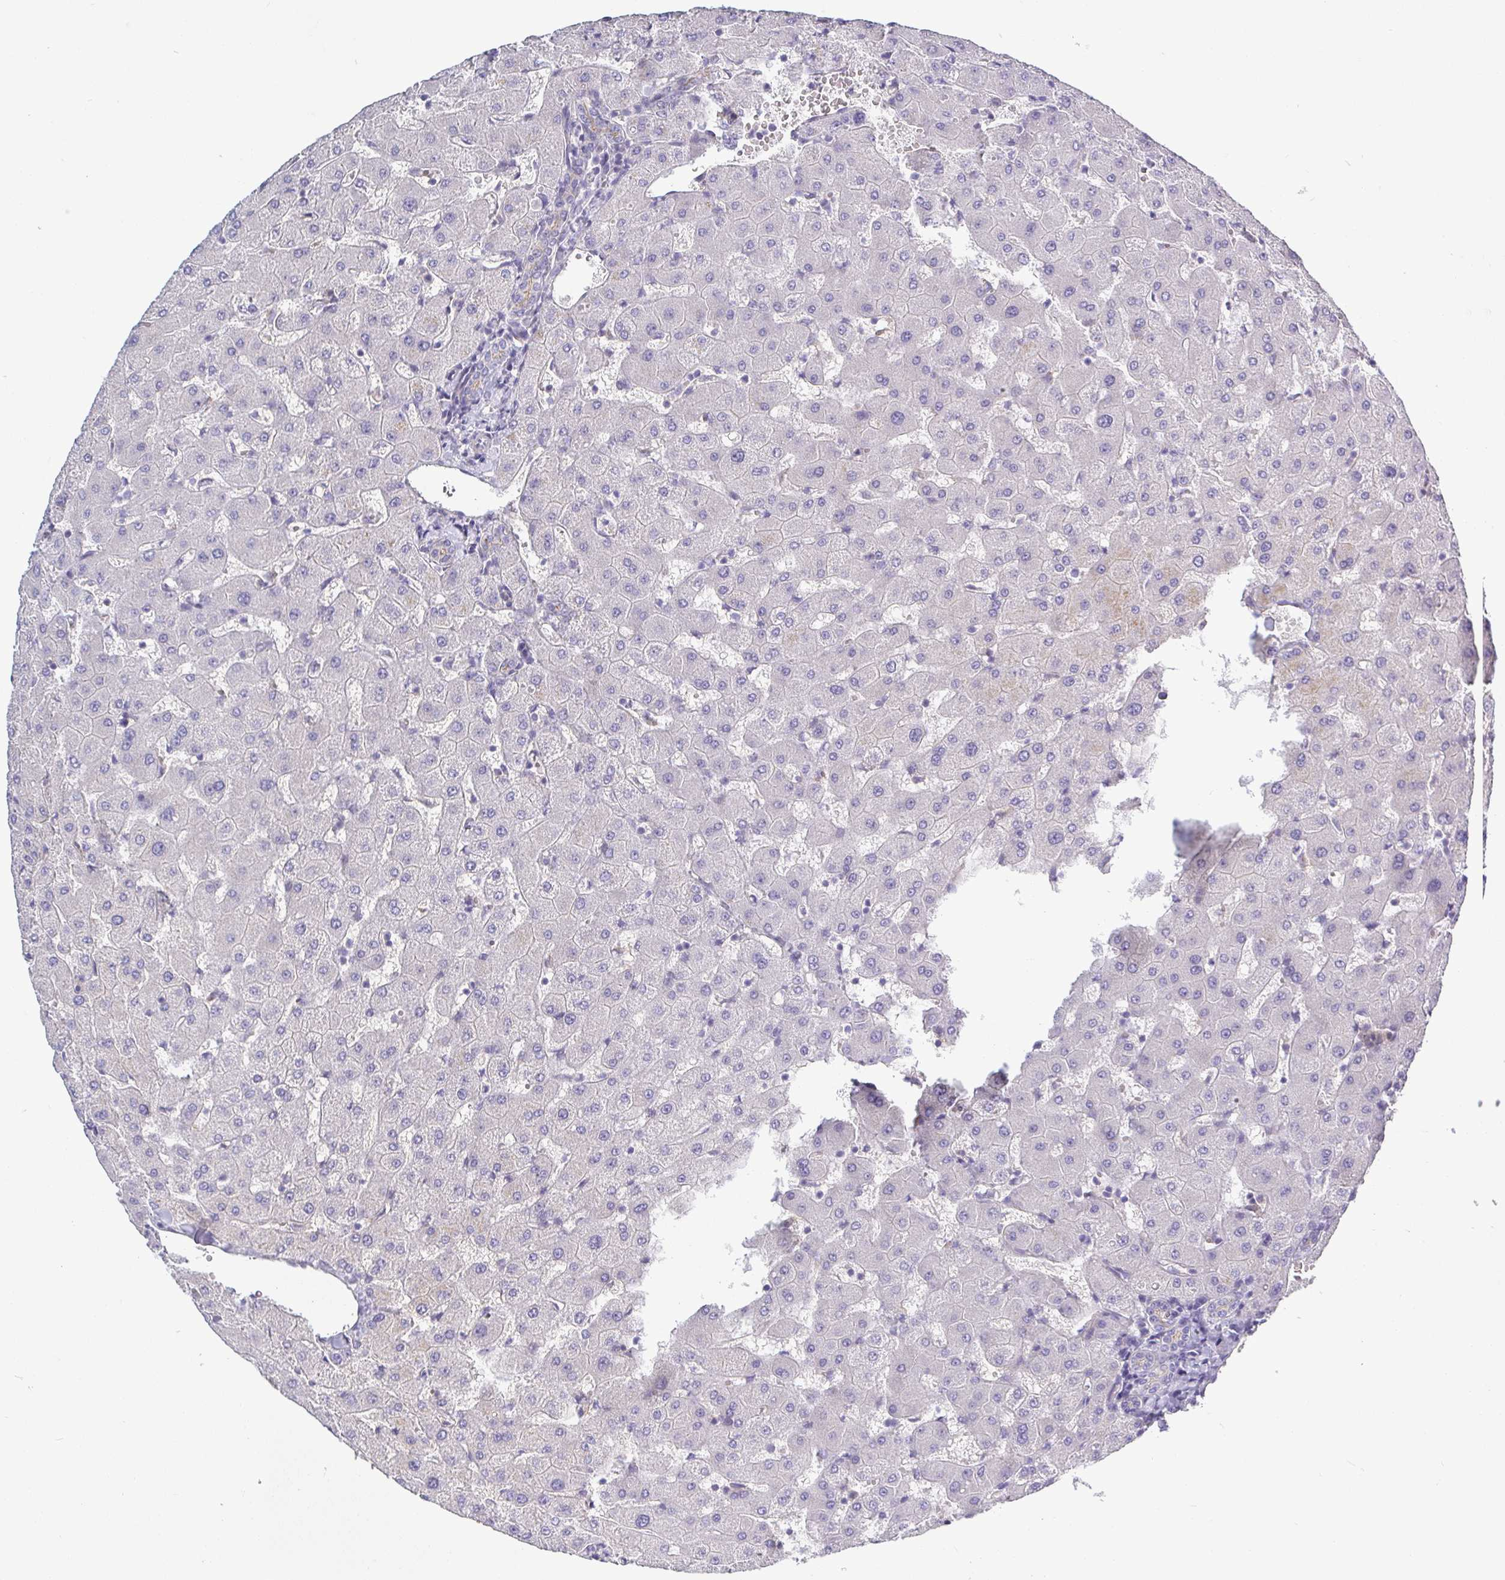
{"staining": {"intensity": "weak", "quantity": "25%-75%", "location": "cytoplasmic/membranous"}, "tissue": "liver", "cell_type": "Cholangiocytes", "image_type": "normal", "snomed": [{"axis": "morphology", "description": "Normal tissue, NOS"}, {"axis": "topography", "description": "Liver"}], "caption": "The histopathology image reveals immunohistochemical staining of unremarkable liver. There is weak cytoplasmic/membranous staining is appreciated in approximately 25%-75% of cholangiocytes.", "gene": "LIMA1", "patient": {"sex": "female", "age": 63}}